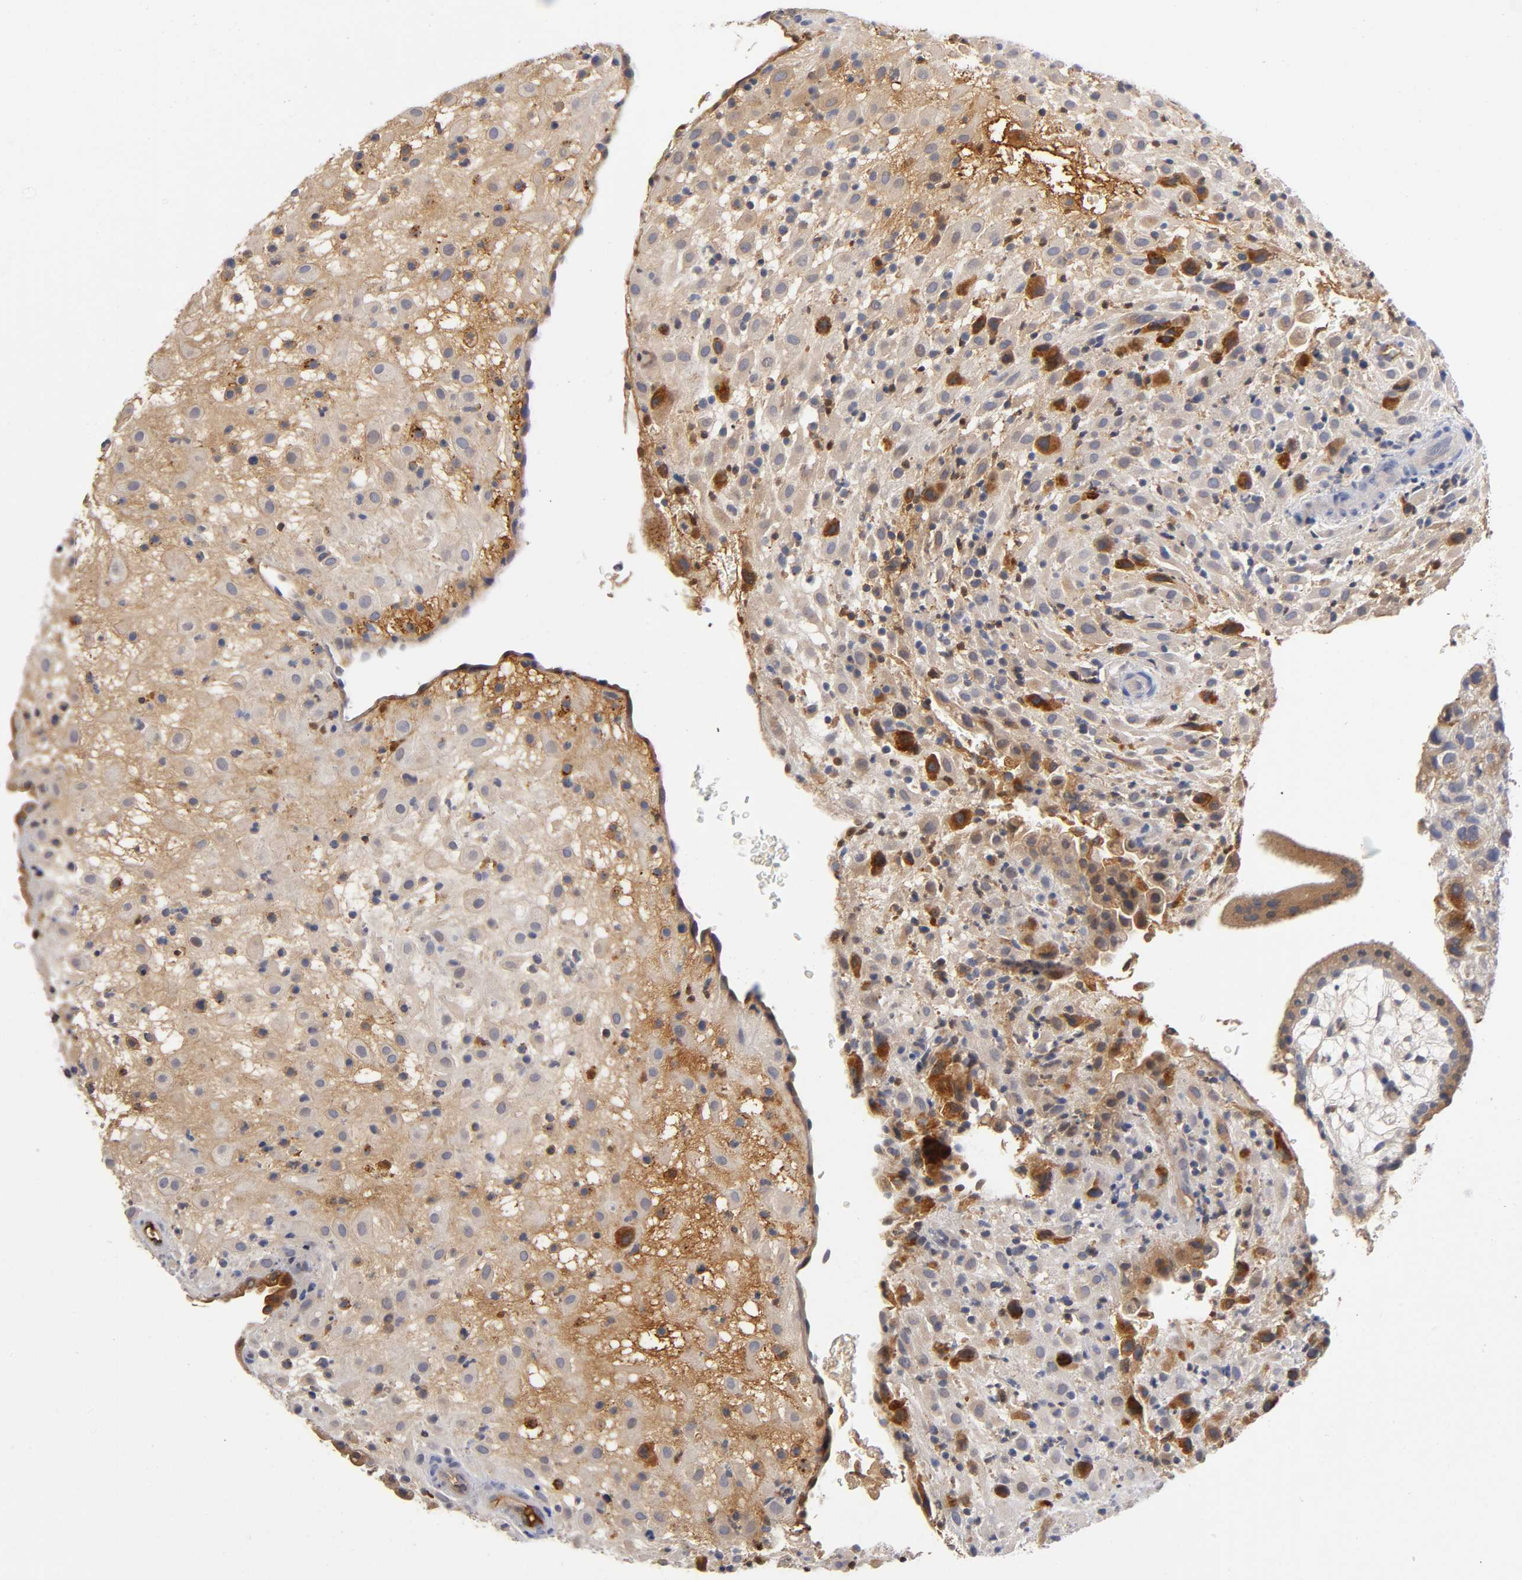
{"staining": {"intensity": "weak", "quantity": ">75%", "location": "cytoplasmic/membranous"}, "tissue": "placenta", "cell_type": "Decidual cells", "image_type": "normal", "snomed": [{"axis": "morphology", "description": "Normal tissue, NOS"}, {"axis": "topography", "description": "Placenta"}], "caption": "A high-resolution micrograph shows immunohistochemistry staining of normal placenta, which reveals weak cytoplasmic/membranous staining in approximately >75% of decidual cells. The protein is shown in brown color, while the nuclei are stained blue.", "gene": "NOVA1", "patient": {"sex": "female", "age": 35}}